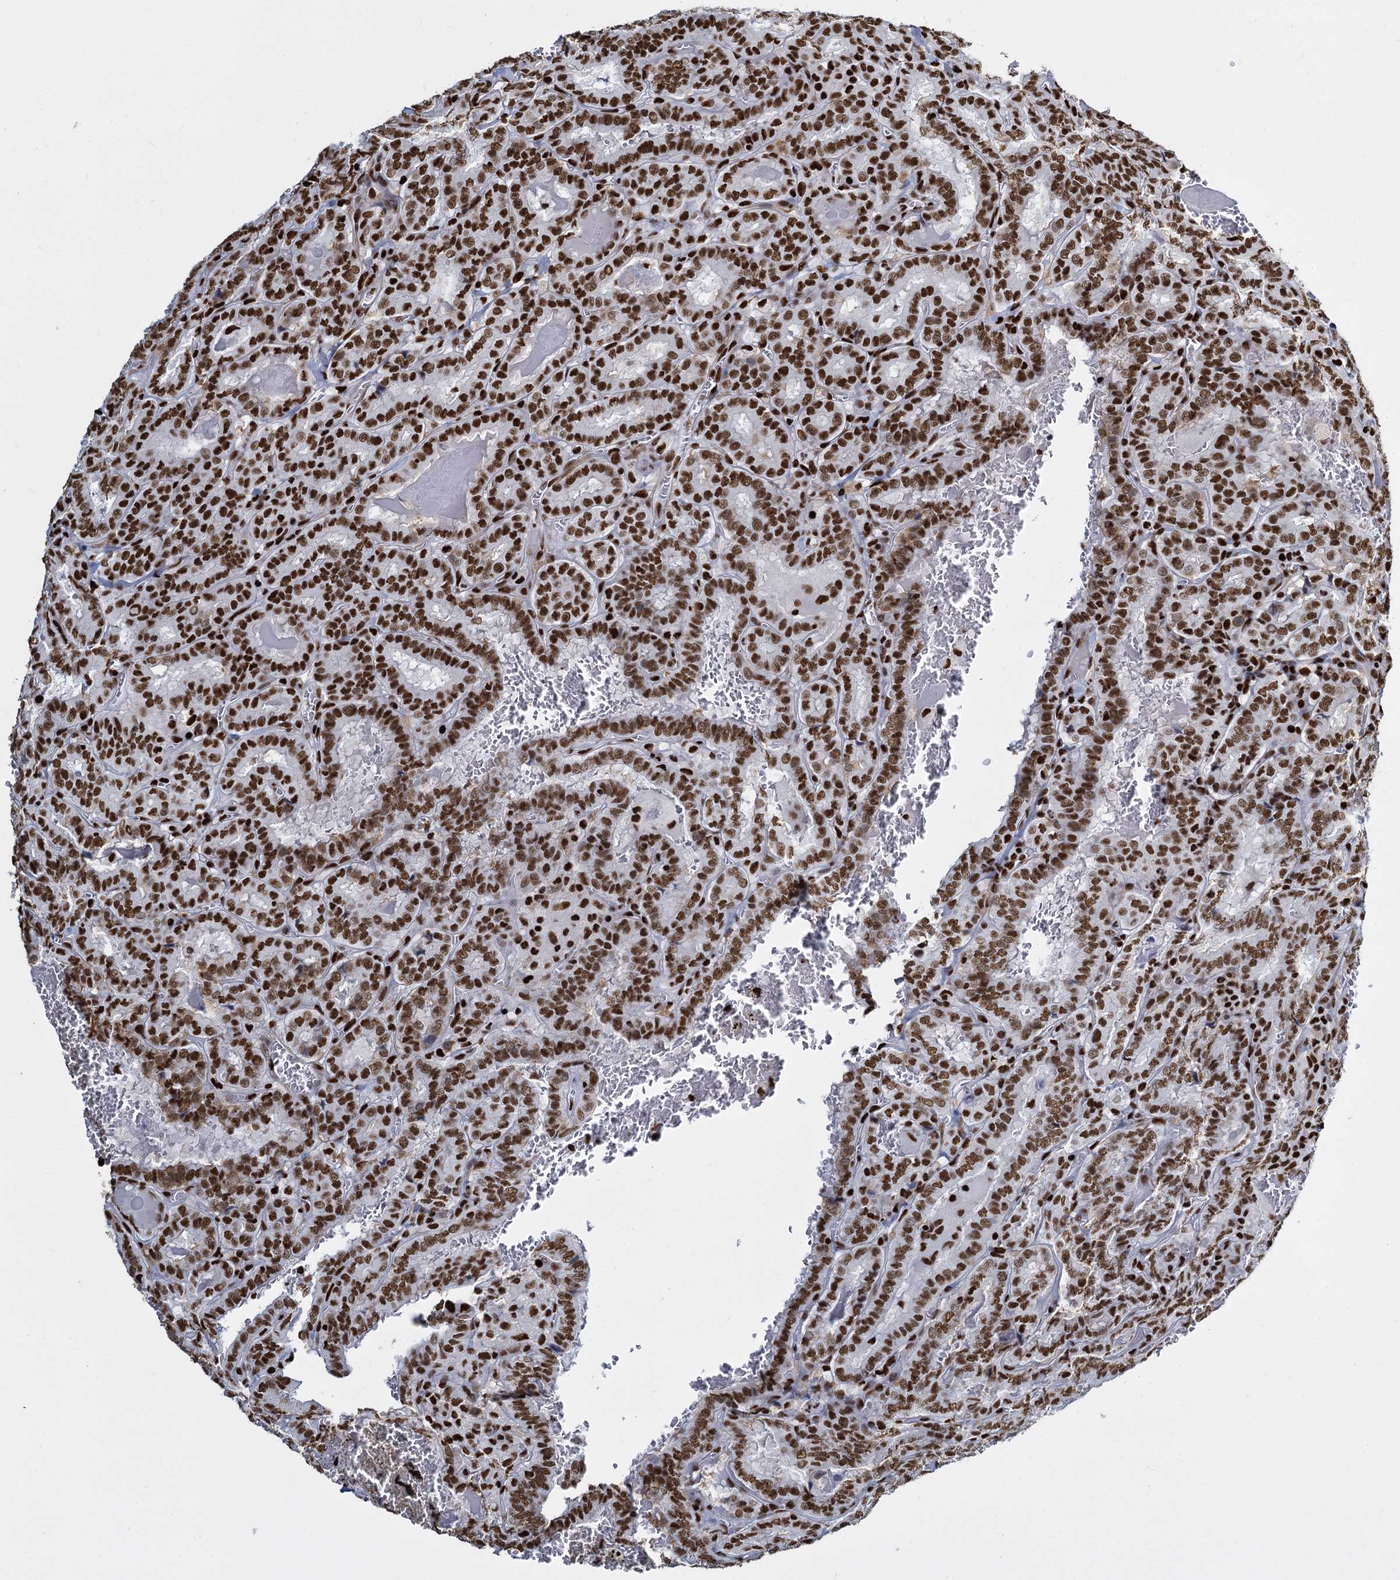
{"staining": {"intensity": "strong", "quantity": ">75%", "location": "nuclear"}, "tissue": "thyroid cancer", "cell_type": "Tumor cells", "image_type": "cancer", "snomed": [{"axis": "morphology", "description": "Papillary adenocarcinoma, NOS"}, {"axis": "topography", "description": "Thyroid gland"}], "caption": "Thyroid papillary adenocarcinoma stained for a protein (brown) shows strong nuclear positive staining in about >75% of tumor cells.", "gene": "DCPS", "patient": {"sex": "female", "age": 72}}